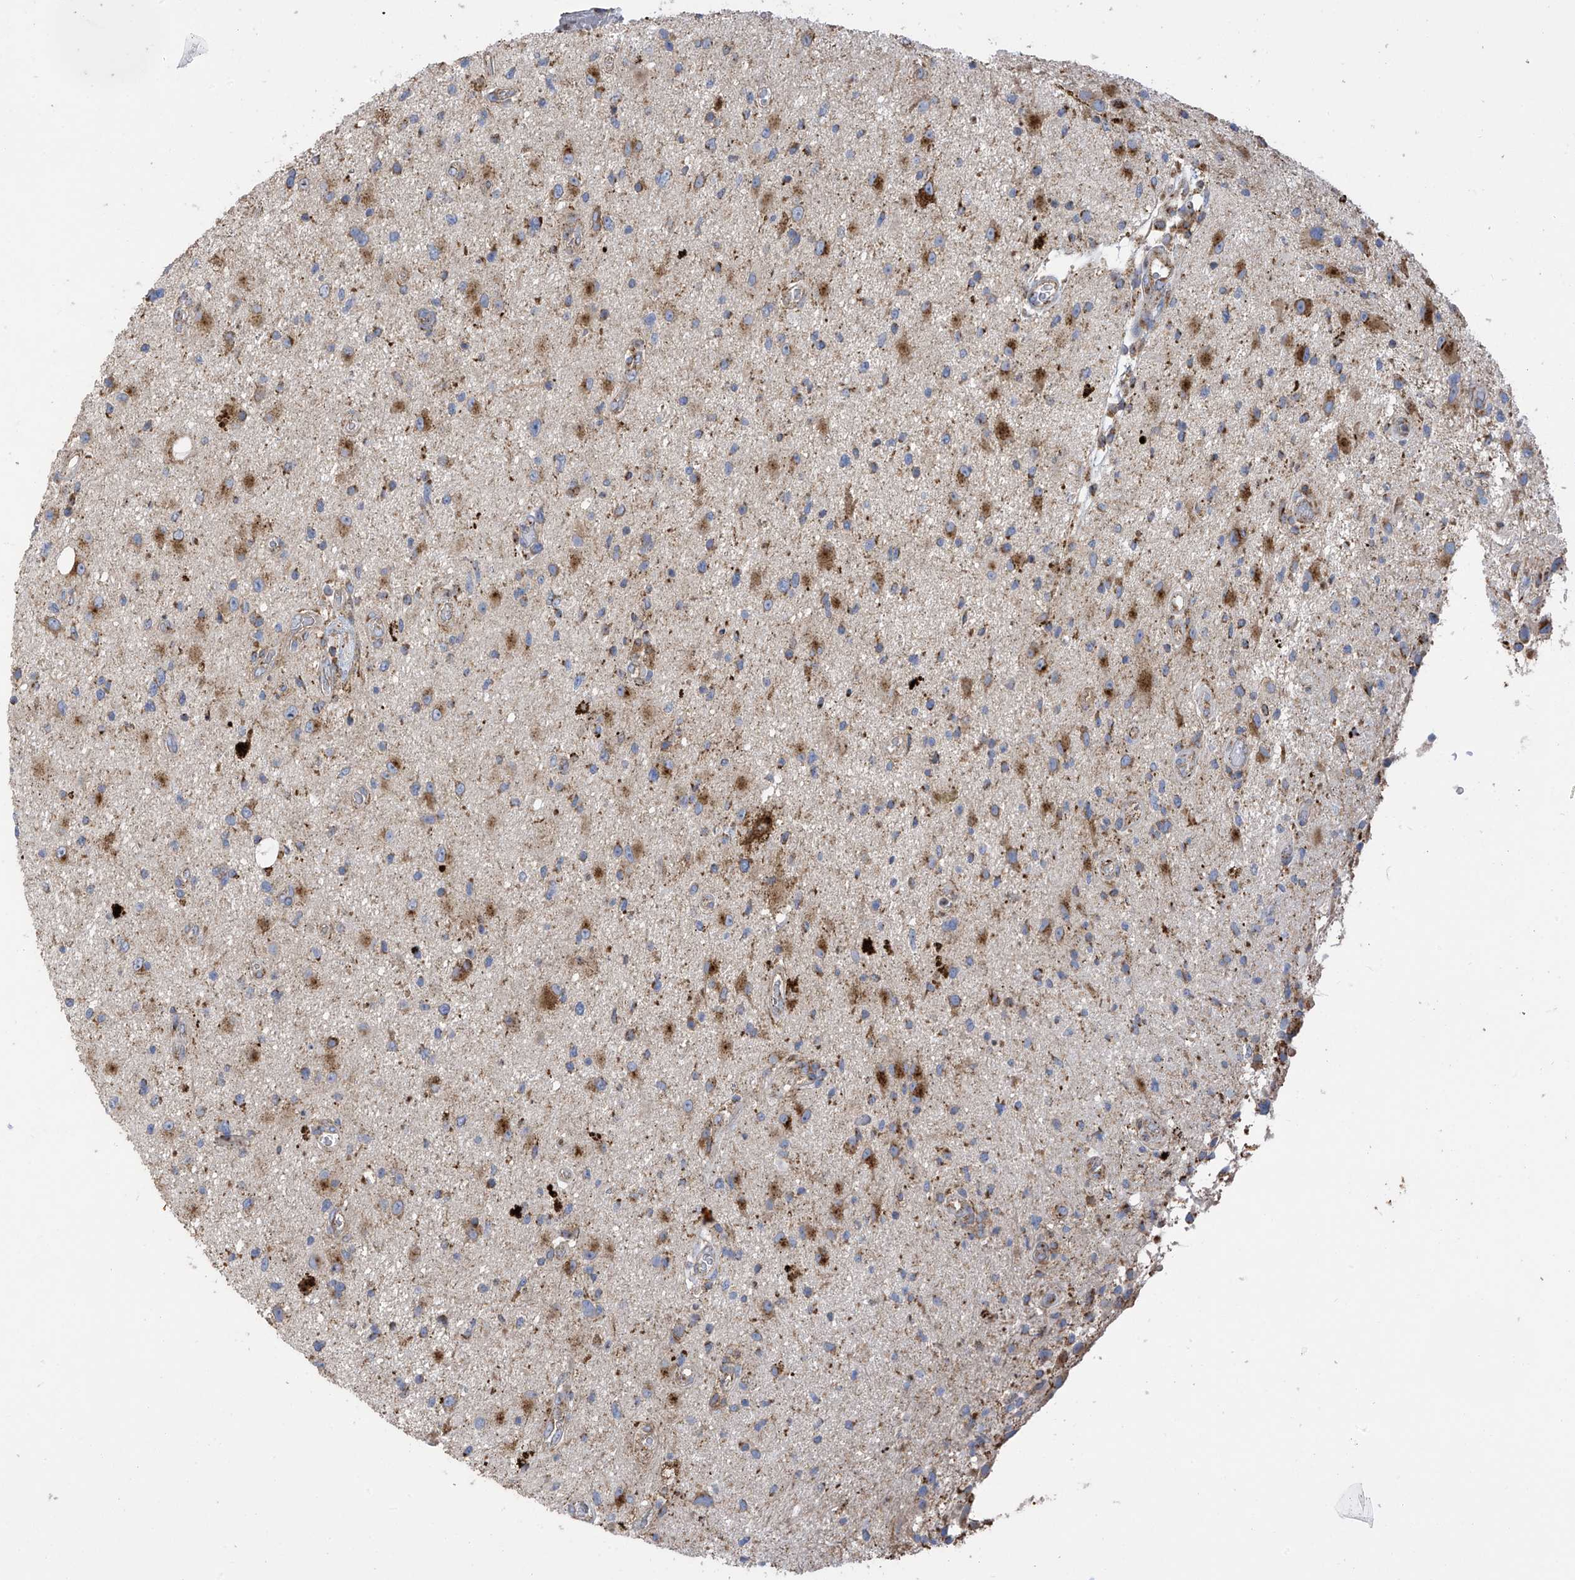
{"staining": {"intensity": "moderate", "quantity": "<25%", "location": "cytoplasmic/membranous"}, "tissue": "glioma", "cell_type": "Tumor cells", "image_type": "cancer", "snomed": [{"axis": "morphology", "description": "Glioma, malignant, High grade"}, {"axis": "topography", "description": "Brain"}], "caption": "A low amount of moderate cytoplasmic/membranous expression is identified in approximately <25% of tumor cells in malignant glioma (high-grade) tissue.", "gene": "ITM2B", "patient": {"sex": "male", "age": 33}}